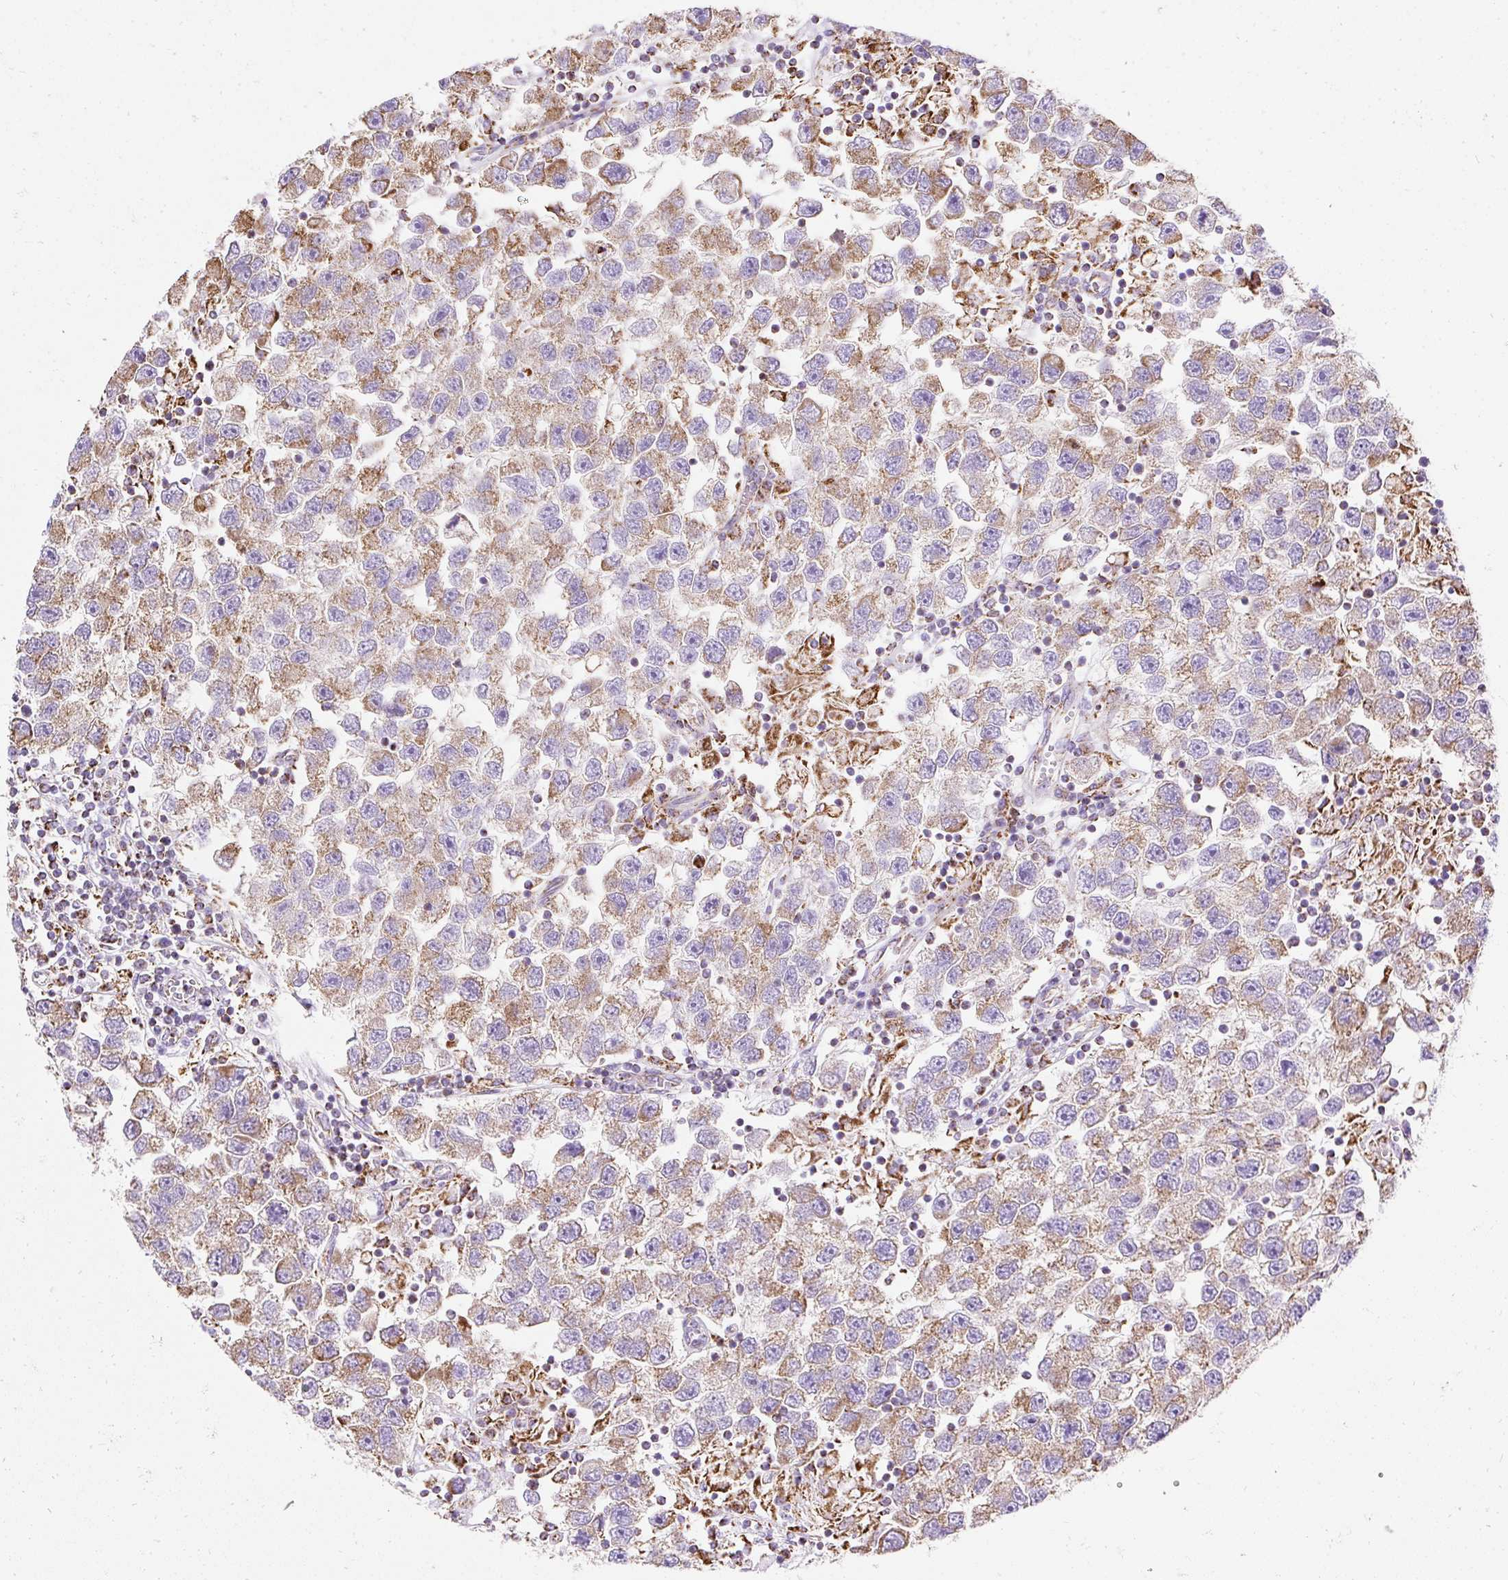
{"staining": {"intensity": "moderate", "quantity": ">75%", "location": "cytoplasmic/membranous"}, "tissue": "testis cancer", "cell_type": "Tumor cells", "image_type": "cancer", "snomed": [{"axis": "morphology", "description": "Seminoma, NOS"}, {"axis": "topography", "description": "Testis"}], "caption": "High-power microscopy captured an IHC histopathology image of testis cancer, revealing moderate cytoplasmic/membranous staining in about >75% of tumor cells.", "gene": "DAAM2", "patient": {"sex": "male", "age": 26}}